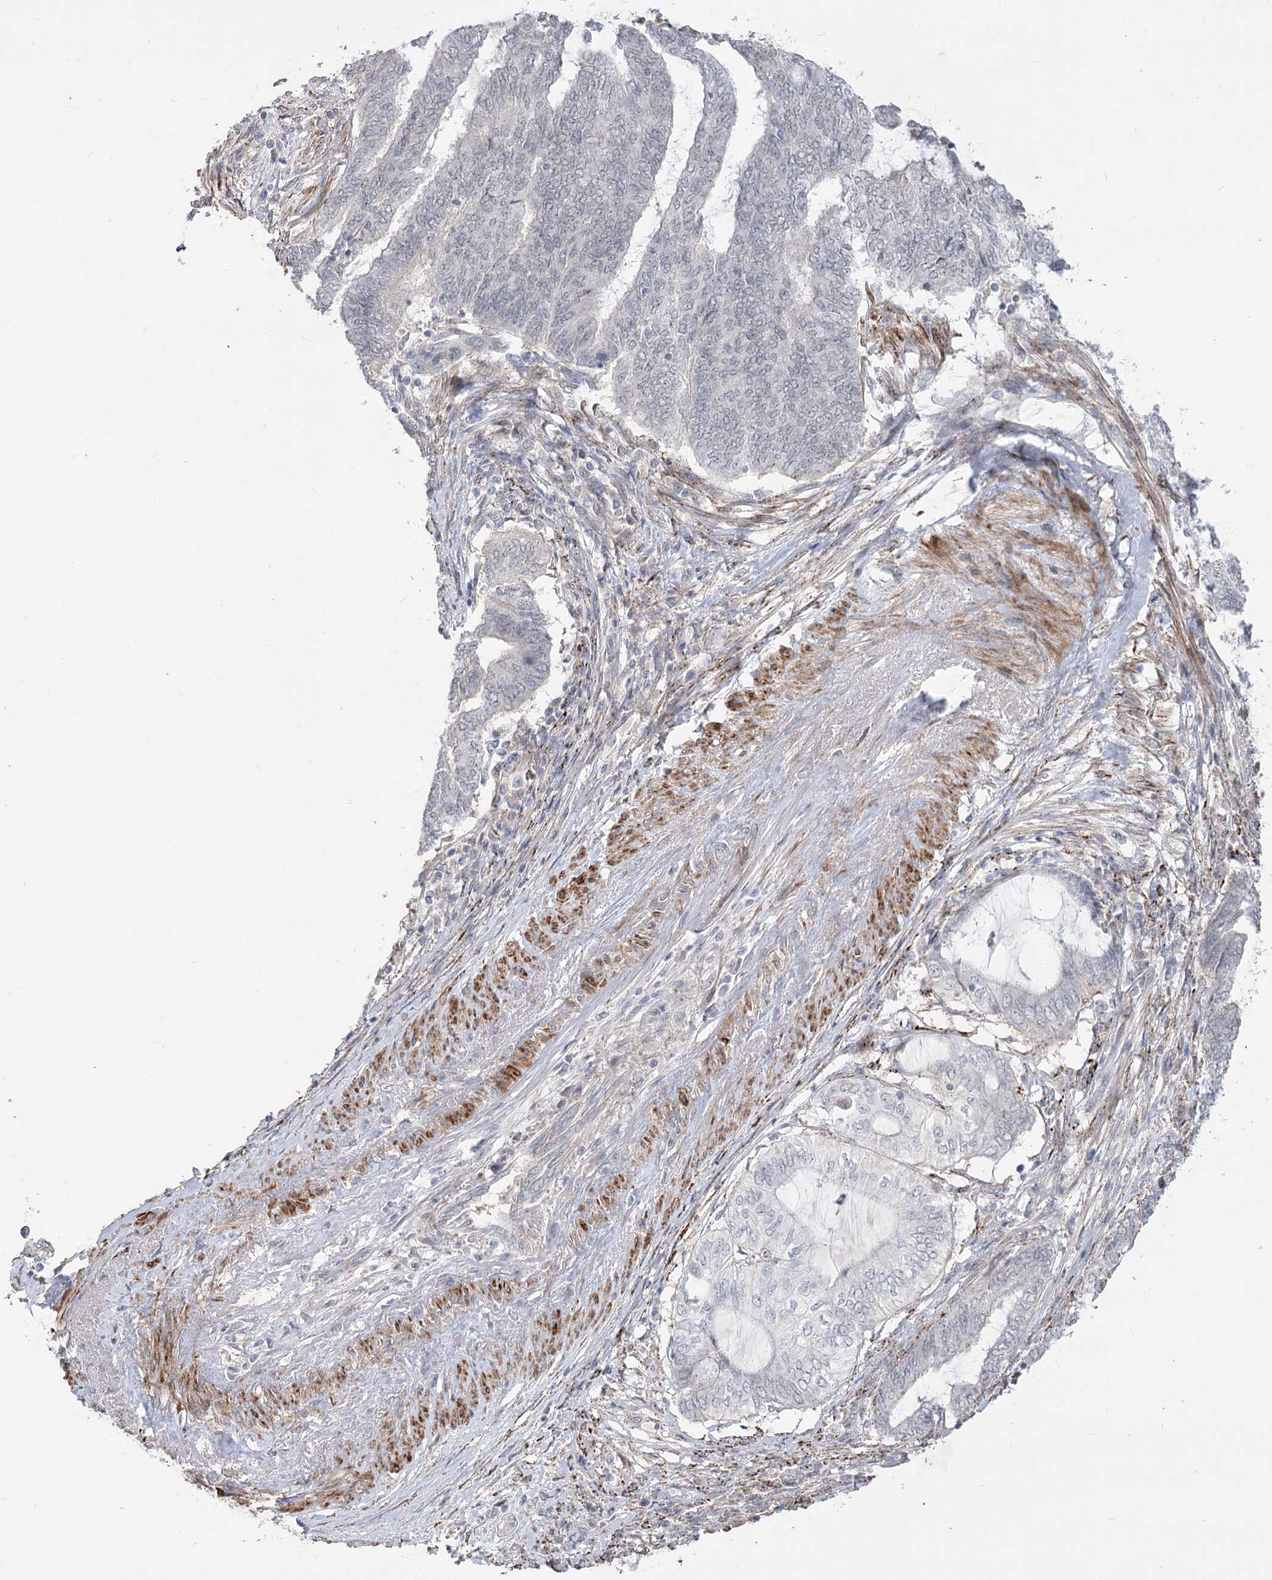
{"staining": {"intensity": "negative", "quantity": "none", "location": "none"}, "tissue": "endometrial cancer", "cell_type": "Tumor cells", "image_type": "cancer", "snomed": [{"axis": "morphology", "description": "Adenocarcinoma, NOS"}, {"axis": "topography", "description": "Uterus"}, {"axis": "topography", "description": "Endometrium"}], "caption": "Photomicrograph shows no significant protein positivity in tumor cells of adenocarcinoma (endometrial).", "gene": "ZSCAN23", "patient": {"sex": "female", "age": 70}}